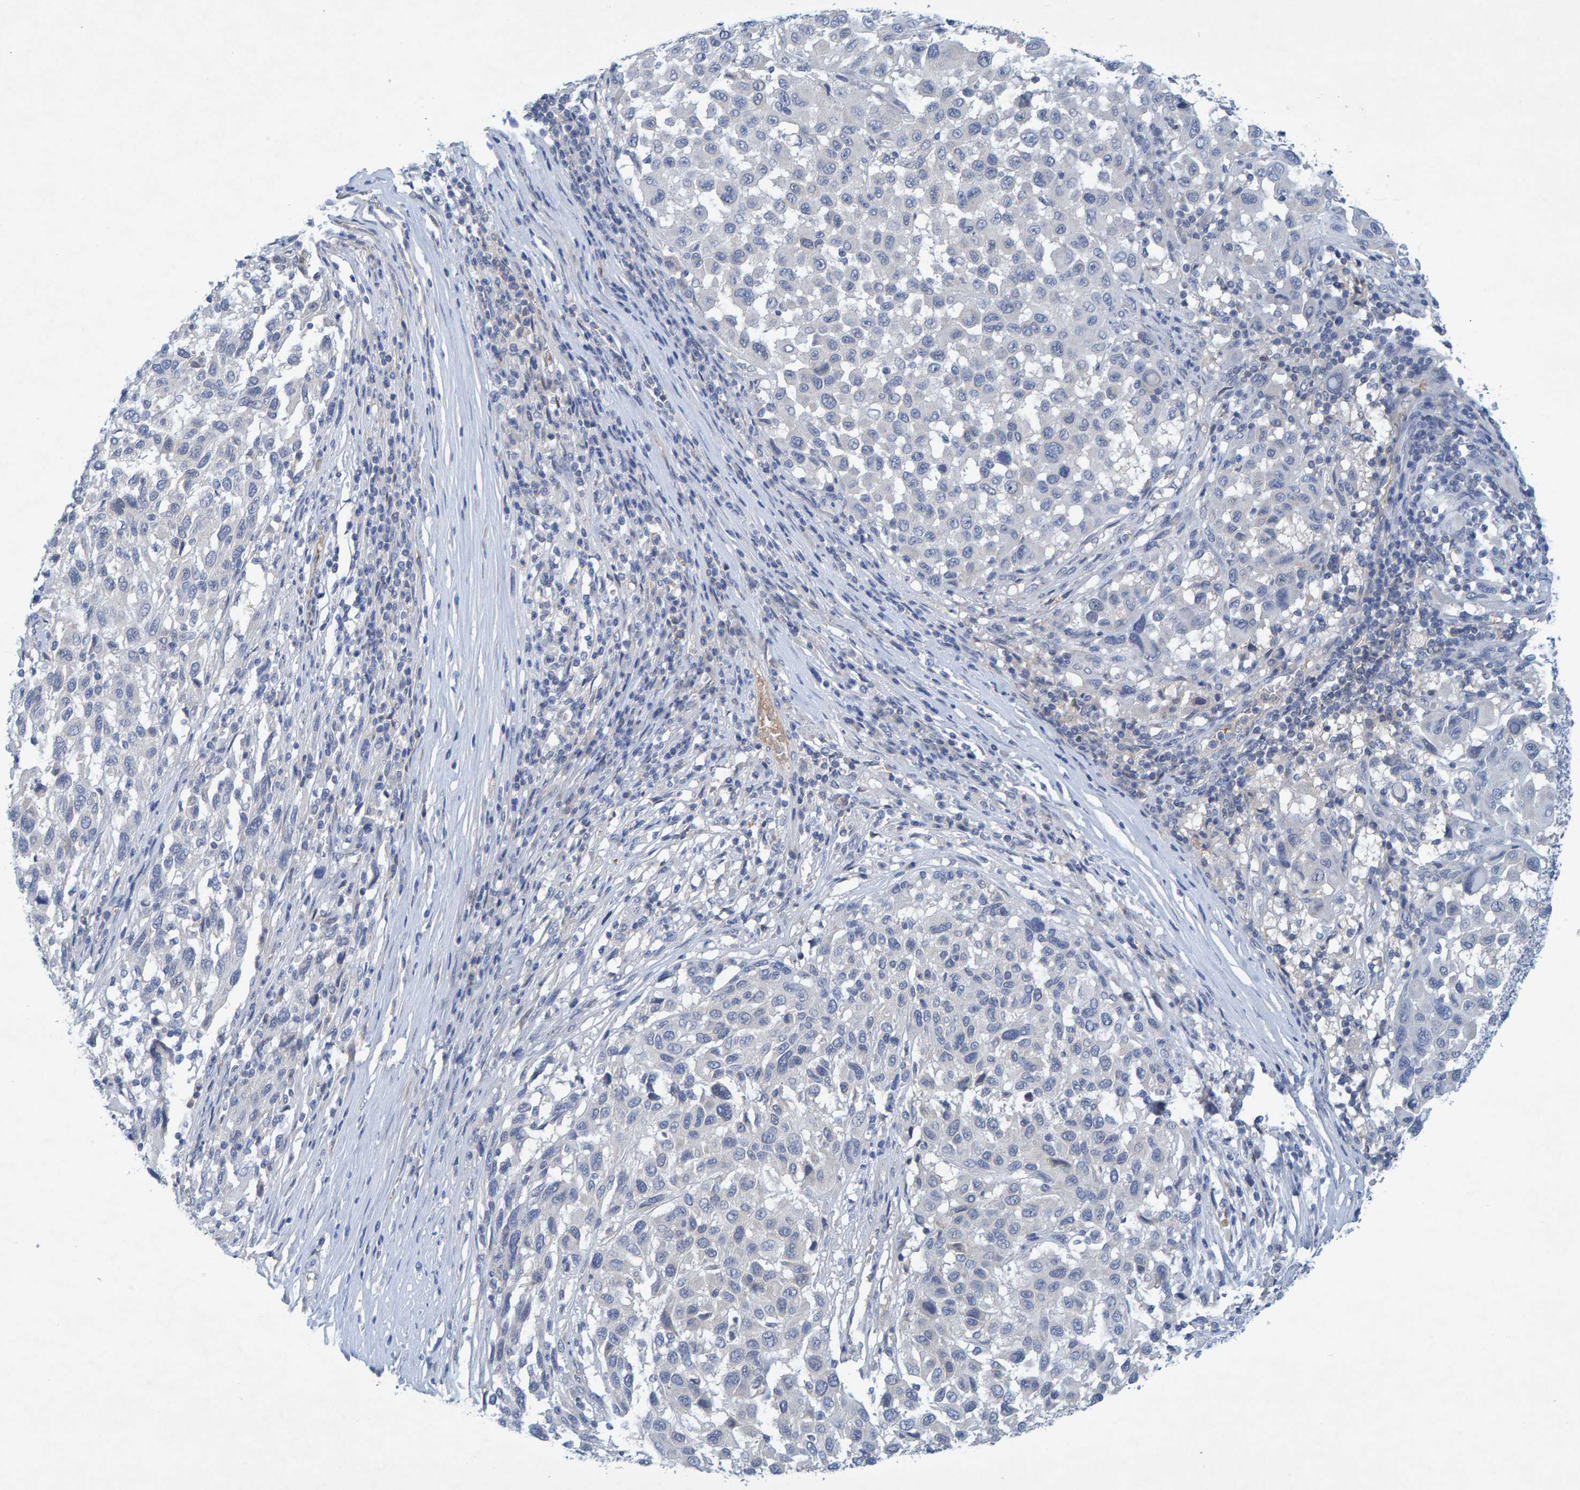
{"staining": {"intensity": "negative", "quantity": "none", "location": "none"}, "tissue": "melanoma", "cell_type": "Tumor cells", "image_type": "cancer", "snomed": [{"axis": "morphology", "description": "Malignant melanoma, Metastatic site"}, {"axis": "topography", "description": "Lymph node"}], "caption": "IHC micrograph of neoplastic tissue: melanoma stained with DAB displays no significant protein staining in tumor cells. (Stains: DAB IHC with hematoxylin counter stain, Microscopy: brightfield microscopy at high magnification).", "gene": "ALAD", "patient": {"sex": "male", "age": 61}}